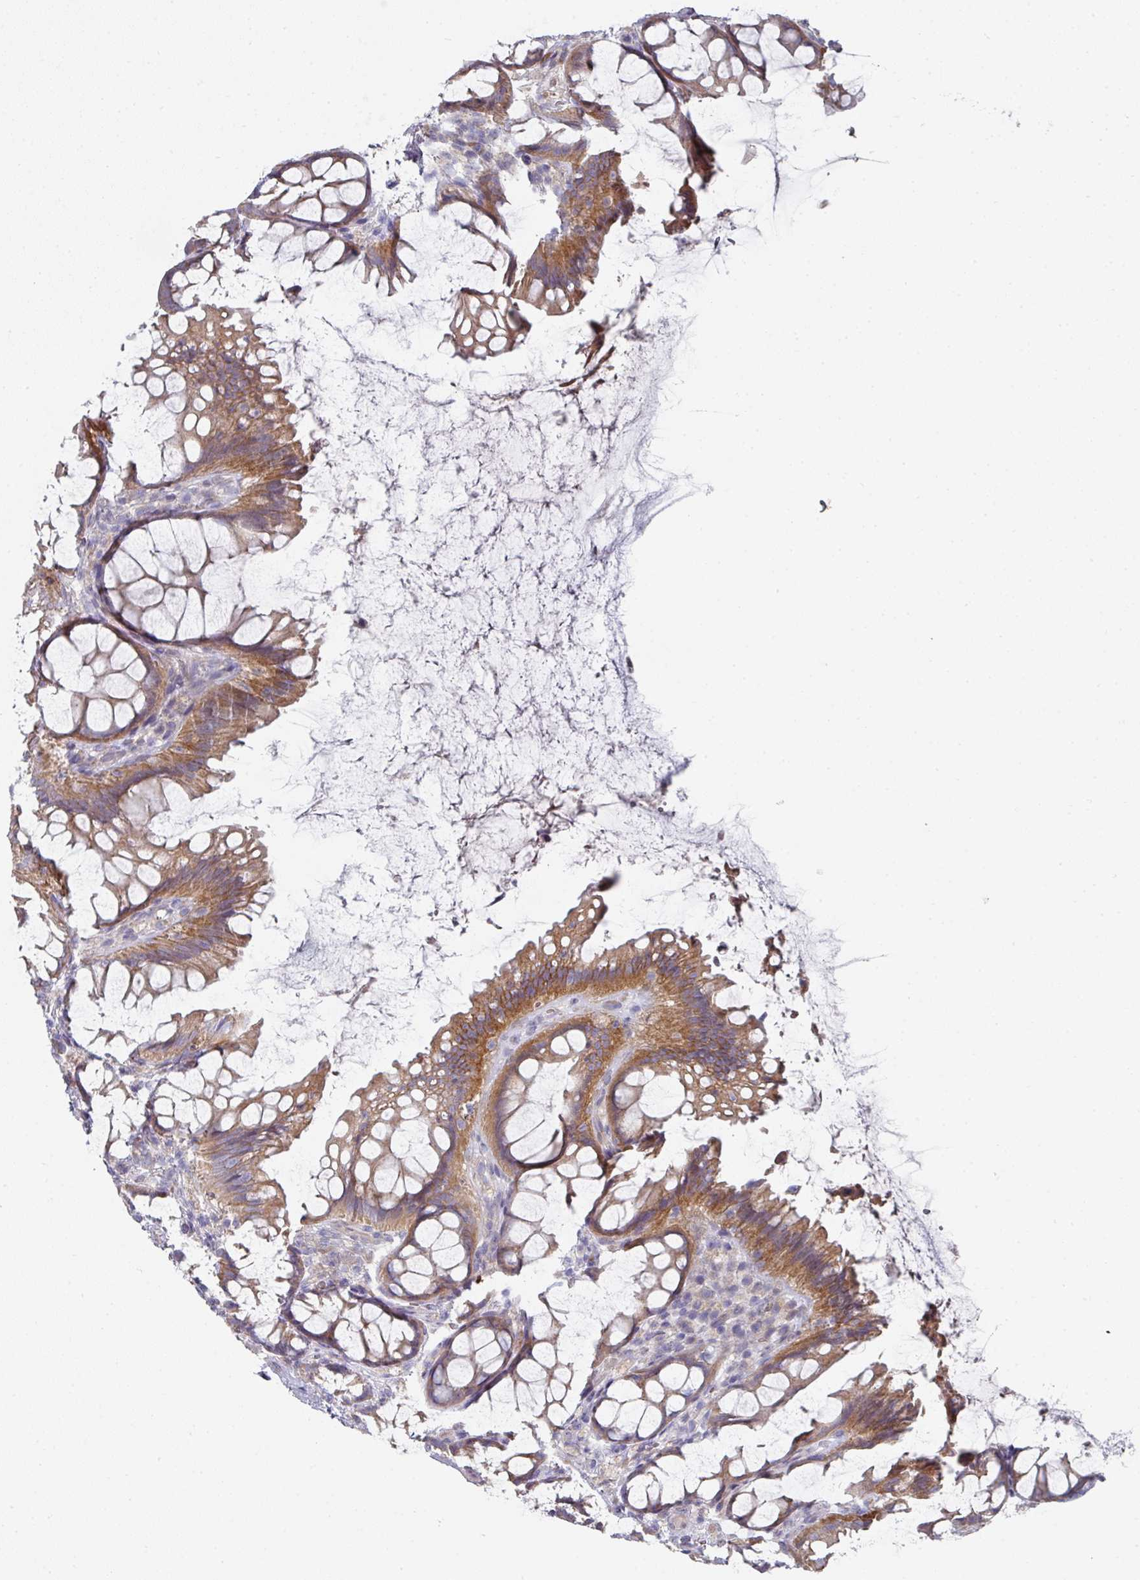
{"staining": {"intensity": "moderate", "quantity": ">75%", "location": "cytoplasmic/membranous"}, "tissue": "rectum", "cell_type": "Glandular cells", "image_type": "normal", "snomed": [{"axis": "morphology", "description": "Normal tissue, NOS"}, {"axis": "topography", "description": "Rectum"}], "caption": "DAB (3,3'-diaminobenzidine) immunohistochemical staining of benign rectum demonstrates moderate cytoplasmic/membranous protein staining in about >75% of glandular cells. (DAB IHC with brightfield microscopy, high magnification).", "gene": "PYROXD2", "patient": {"sex": "female", "age": 67}}